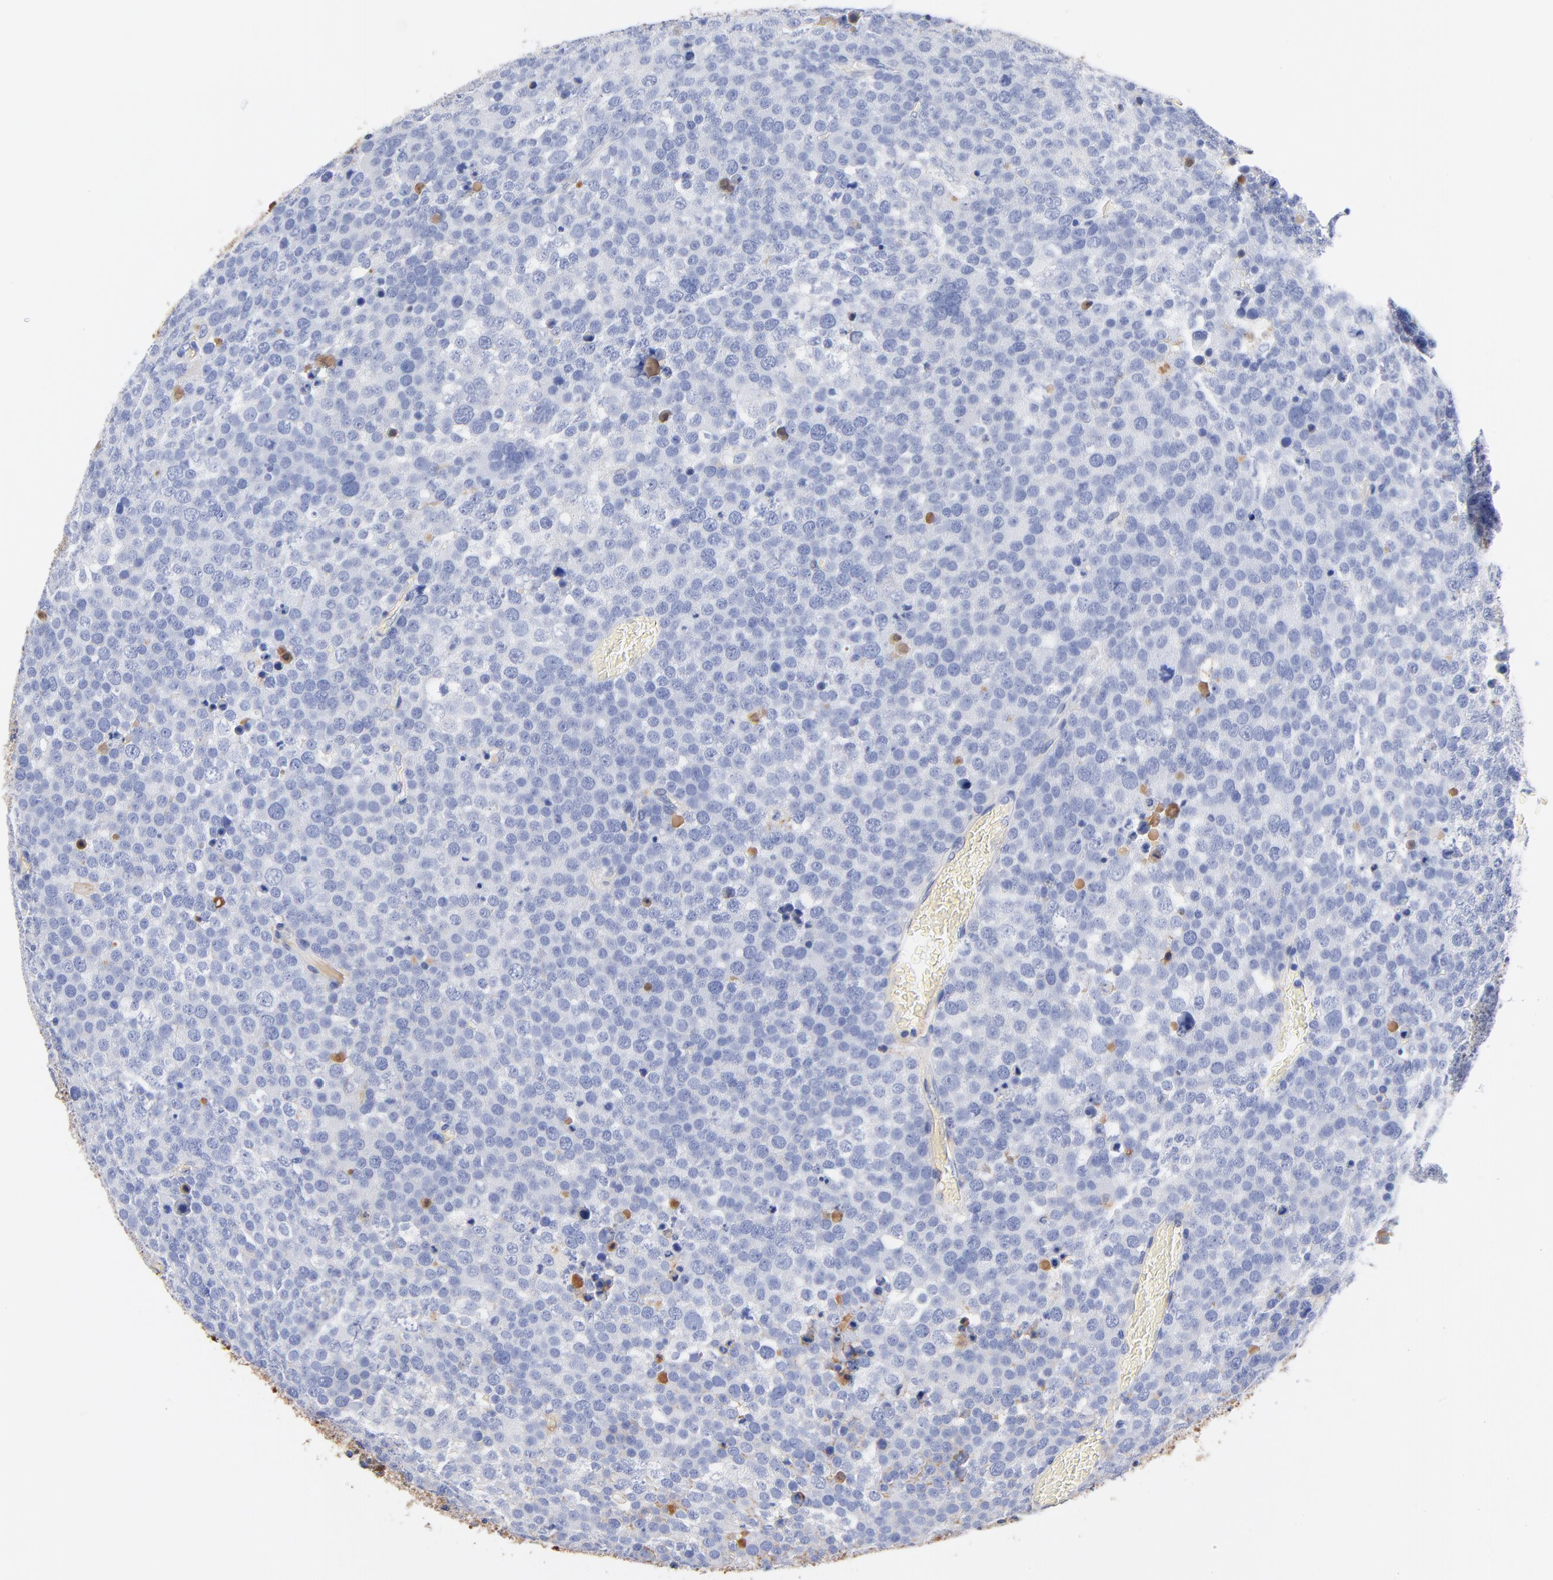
{"staining": {"intensity": "weak", "quantity": "<25%", "location": "cytoplasmic/membranous"}, "tissue": "testis cancer", "cell_type": "Tumor cells", "image_type": "cancer", "snomed": [{"axis": "morphology", "description": "Seminoma, NOS"}, {"axis": "topography", "description": "Testis"}], "caption": "IHC micrograph of neoplastic tissue: human testis seminoma stained with DAB (3,3'-diaminobenzidine) reveals no significant protein expression in tumor cells.", "gene": "IGLV3-10", "patient": {"sex": "male", "age": 71}}